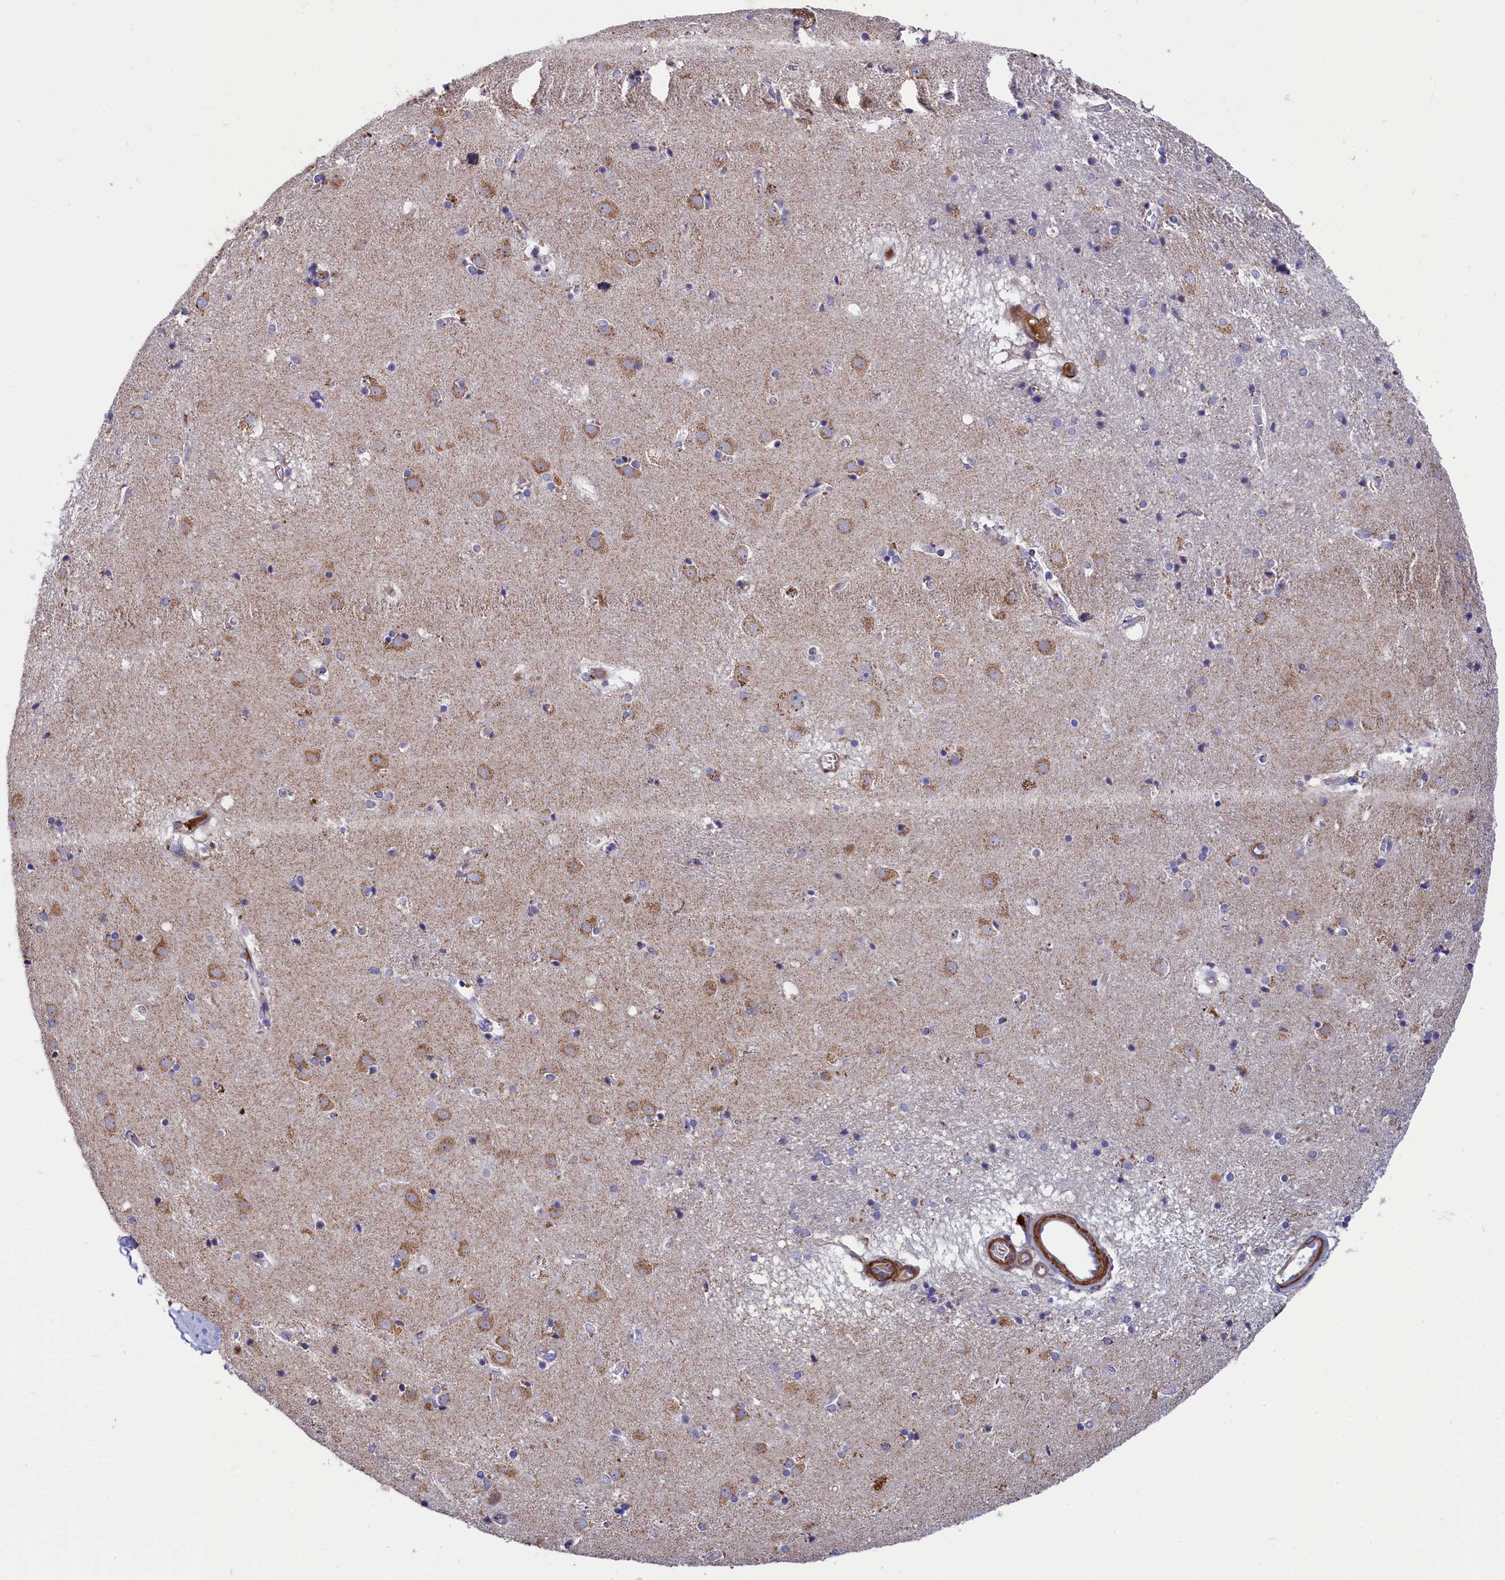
{"staining": {"intensity": "negative", "quantity": "none", "location": "none"}, "tissue": "caudate", "cell_type": "Glial cells", "image_type": "normal", "snomed": [{"axis": "morphology", "description": "Normal tissue, NOS"}, {"axis": "topography", "description": "Lateral ventricle wall"}], "caption": "Glial cells show no significant positivity in normal caudate. (DAB (3,3'-diaminobenzidine) IHC, high magnification).", "gene": "TUBGCP4", "patient": {"sex": "male", "age": 70}}